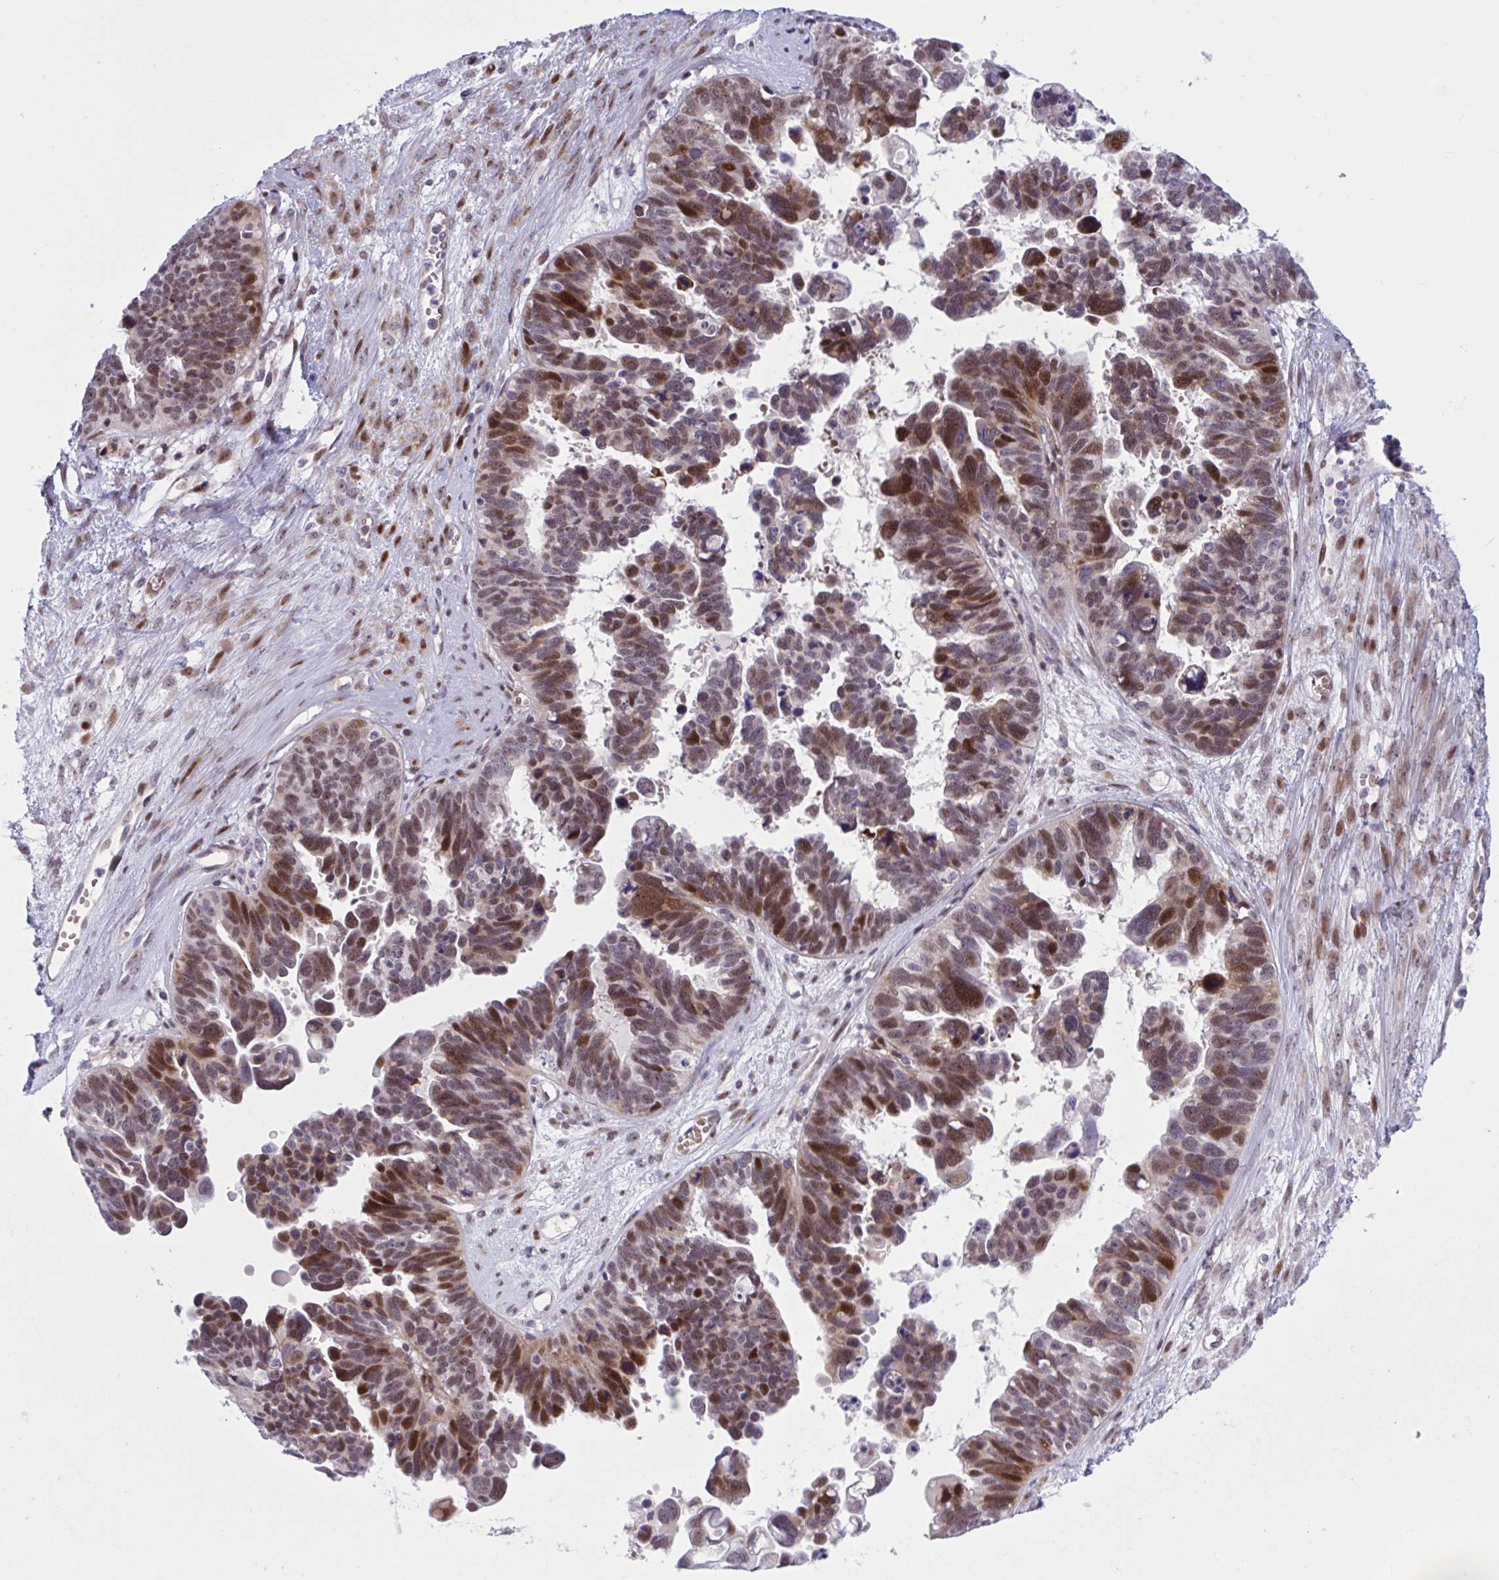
{"staining": {"intensity": "moderate", "quantity": ">75%", "location": "cytoplasmic/membranous,nuclear"}, "tissue": "ovarian cancer", "cell_type": "Tumor cells", "image_type": "cancer", "snomed": [{"axis": "morphology", "description": "Cystadenocarcinoma, serous, NOS"}, {"axis": "topography", "description": "Ovary"}], "caption": "Immunohistochemical staining of ovarian cancer (serous cystadenocarcinoma) exhibits medium levels of moderate cytoplasmic/membranous and nuclear protein positivity in about >75% of tumor cells. Nuclei are stained in blue.", "gene": "RBL1", "patient": {"sex": "female", "age": 60}}